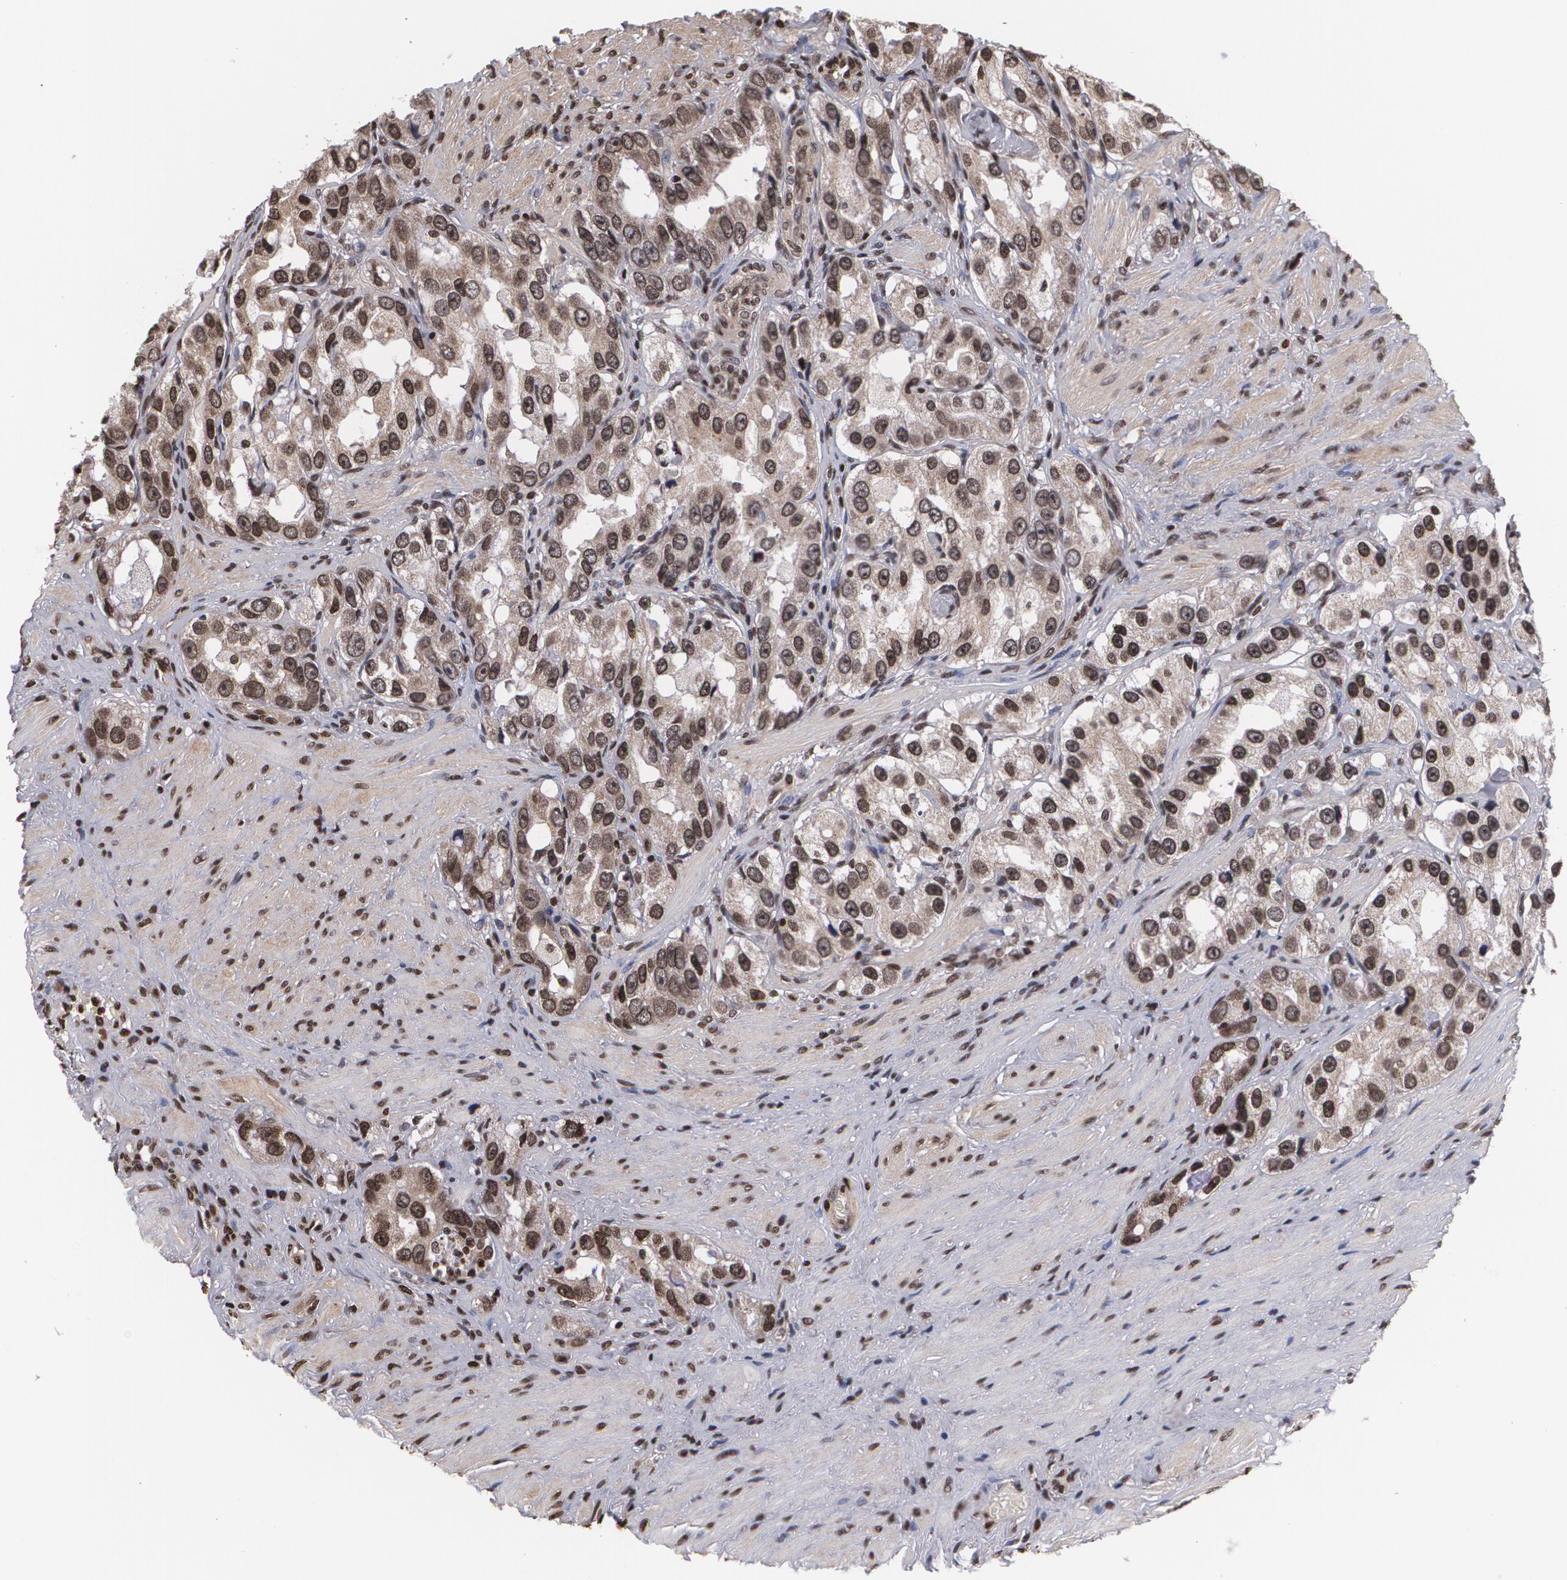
{"staining": {"intensity": "moderate", "quantity": "25%-75%", "location": "cytoplasmic/membranous,nuclear"}, "tissue": "prostate cancer", "cell_type": "Tumor cells", "image_type": "cancer", "snomed": [{"axis": "morphology", "description": "Adenocarcinoma, High grade"}, {"axis": "topography", "description": "Prostate"}], "caption": "Moderate cytoplasmic/membranous and nuclear positivity for a protein is seen in approximately 25%-75% of tumor cells of prostate cancer (high-grade adenocarcinoma) using IHC.", "gene": "MVP", "patient": {"sex": "male", "age": 63}}